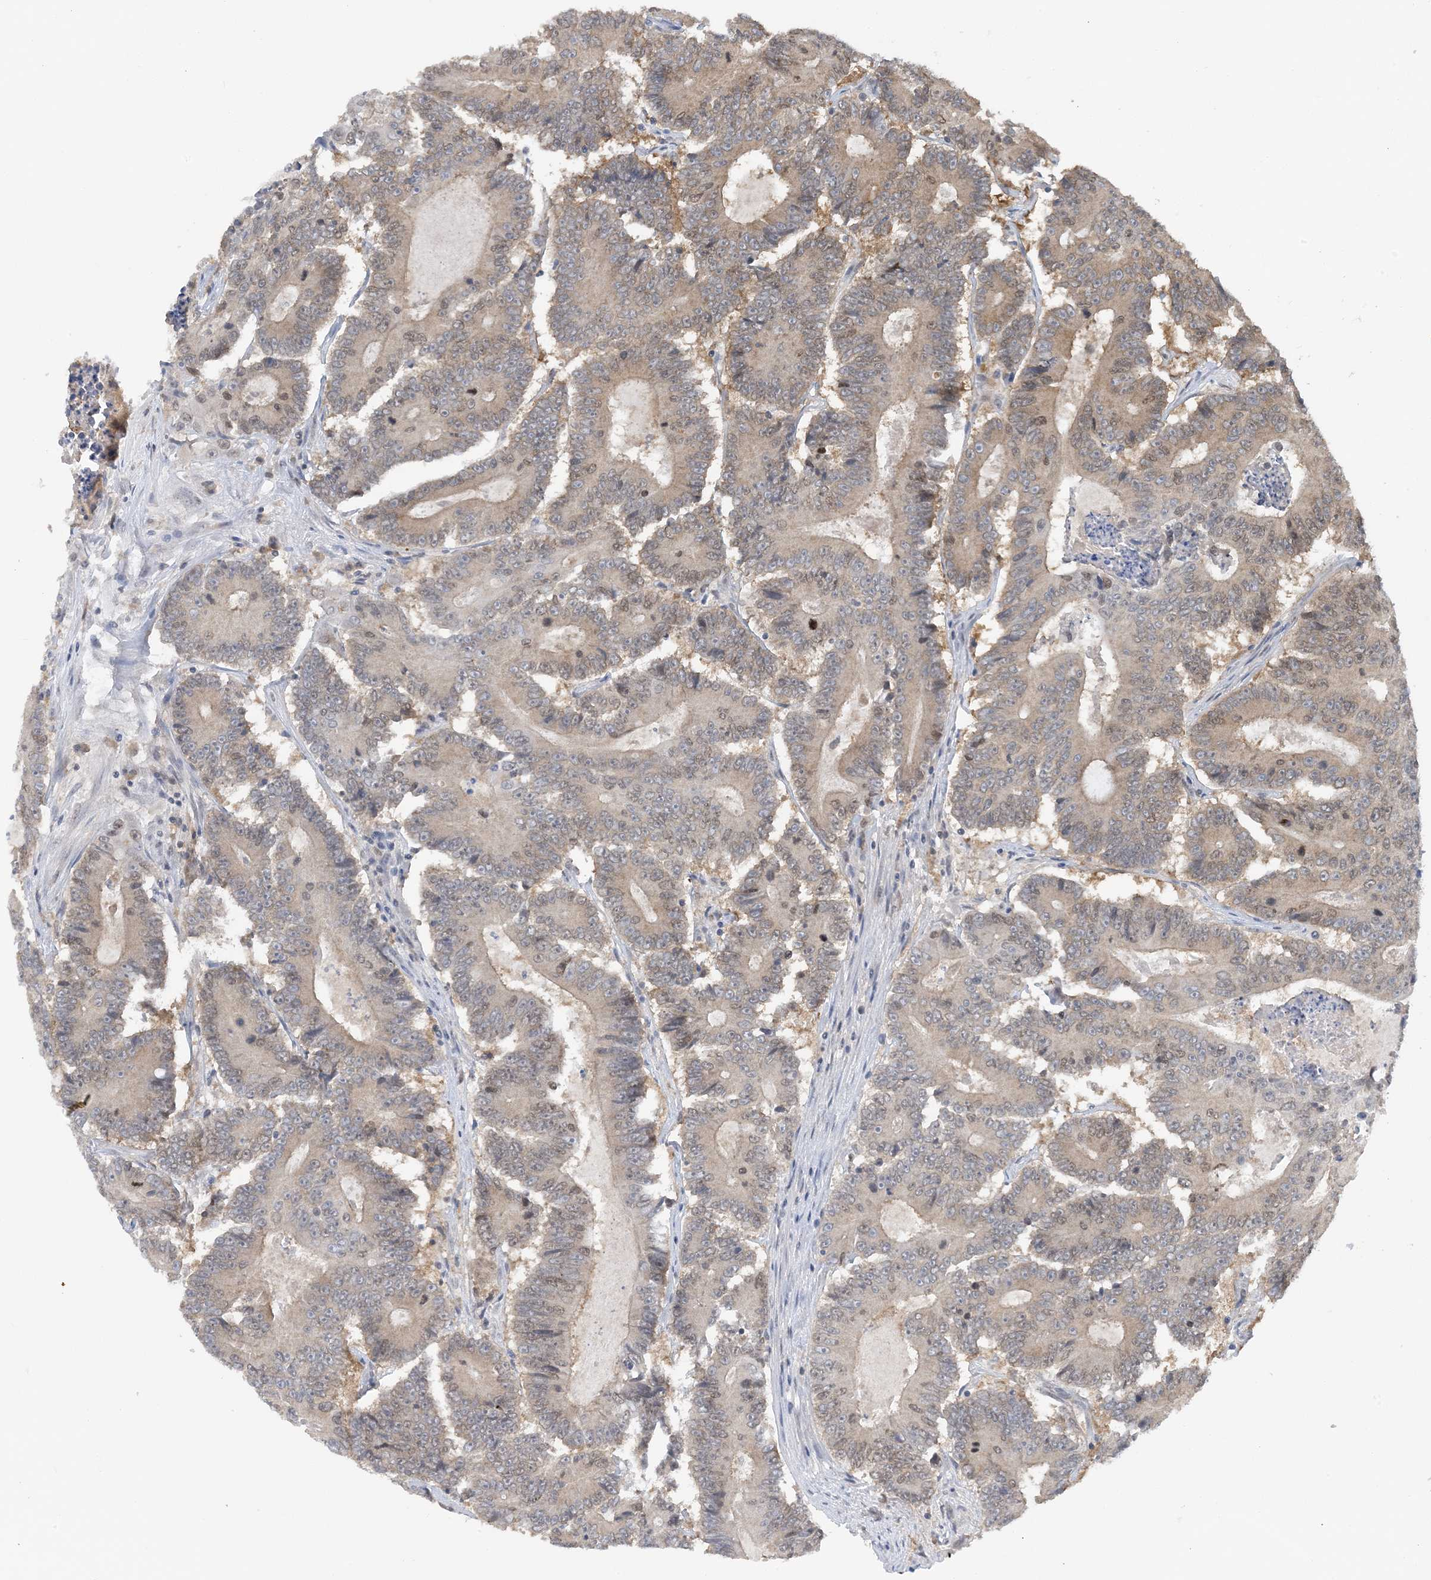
{"staining": {"intensity": "weak", "quantity": ">75%", "location": "cytoplasmic/membranous"}, "tissue": "colorectal cancer", "cell_type": "Tumor cells", "image_type": "cancer", "snomed": [{"axis": "morphology", "description": "Adenocarcinoma, NOS"}, {"axis": "topography", "description": "Colon"}], "caption": "Human colorectal adenocarcinoma stained with a brown dye demonstrates weak cytoplasmic/membranous positive positivity in about >75% of tumor cells.", "gene": "ACYP2", "patient": {"sex": "male", "age": 83}}